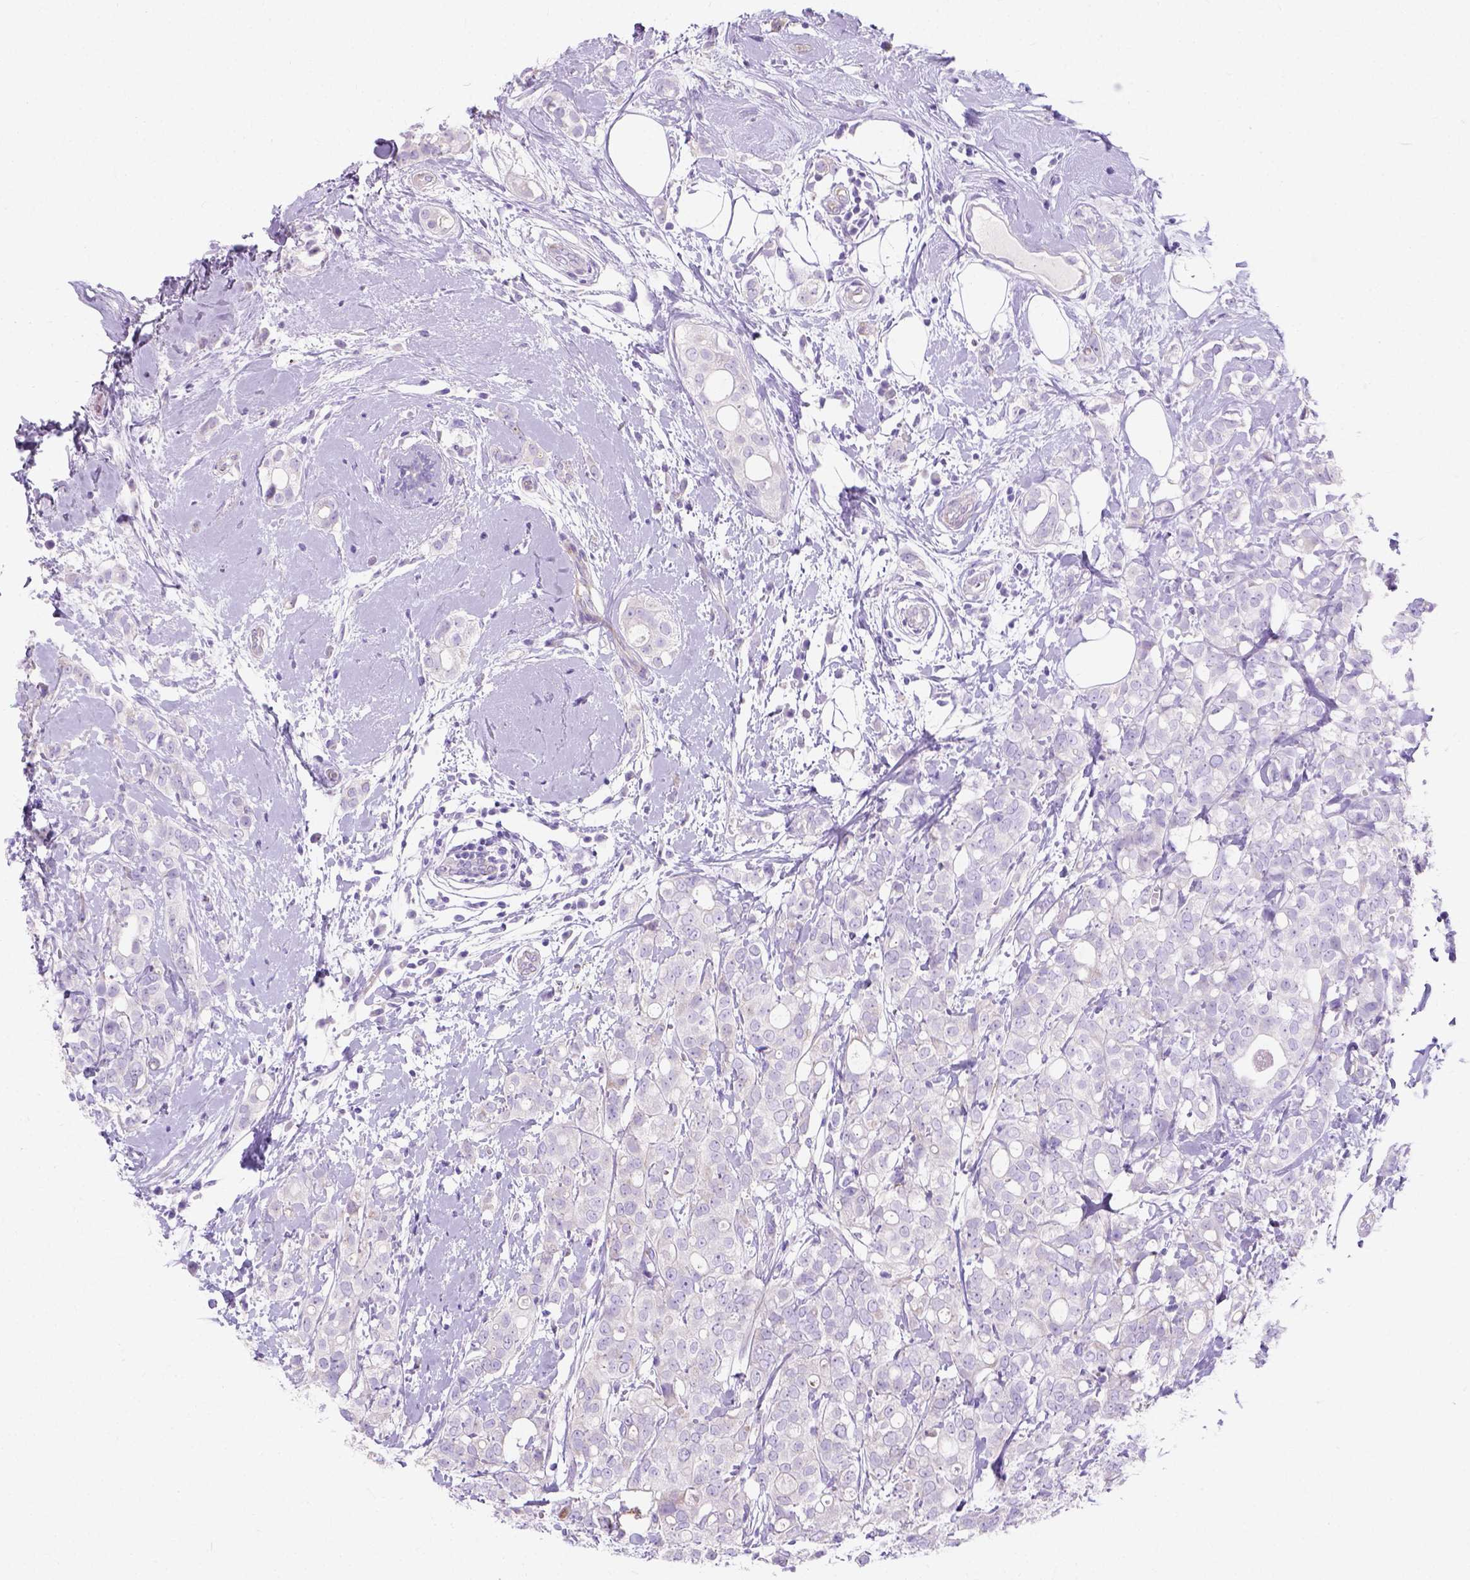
{"staining": {"intensity": "negative", "quantity": "none", "location": "none"}, "tissue": "breast cancer", "cell_type": "Tumor cells", "image_type": "cancer", "snomed": [{"axis": "morphology", "description": "Duct carcinoma"}, {"axis": "topography", "description": "Breast"}], "caption": "Immunohistochemical staining of human breast cancer (invasive ductal carcinoma) exhibits no significant positivity in tumor cells.", "gene": "MYH15", "patient": {"sex": "female", "age": 40}}